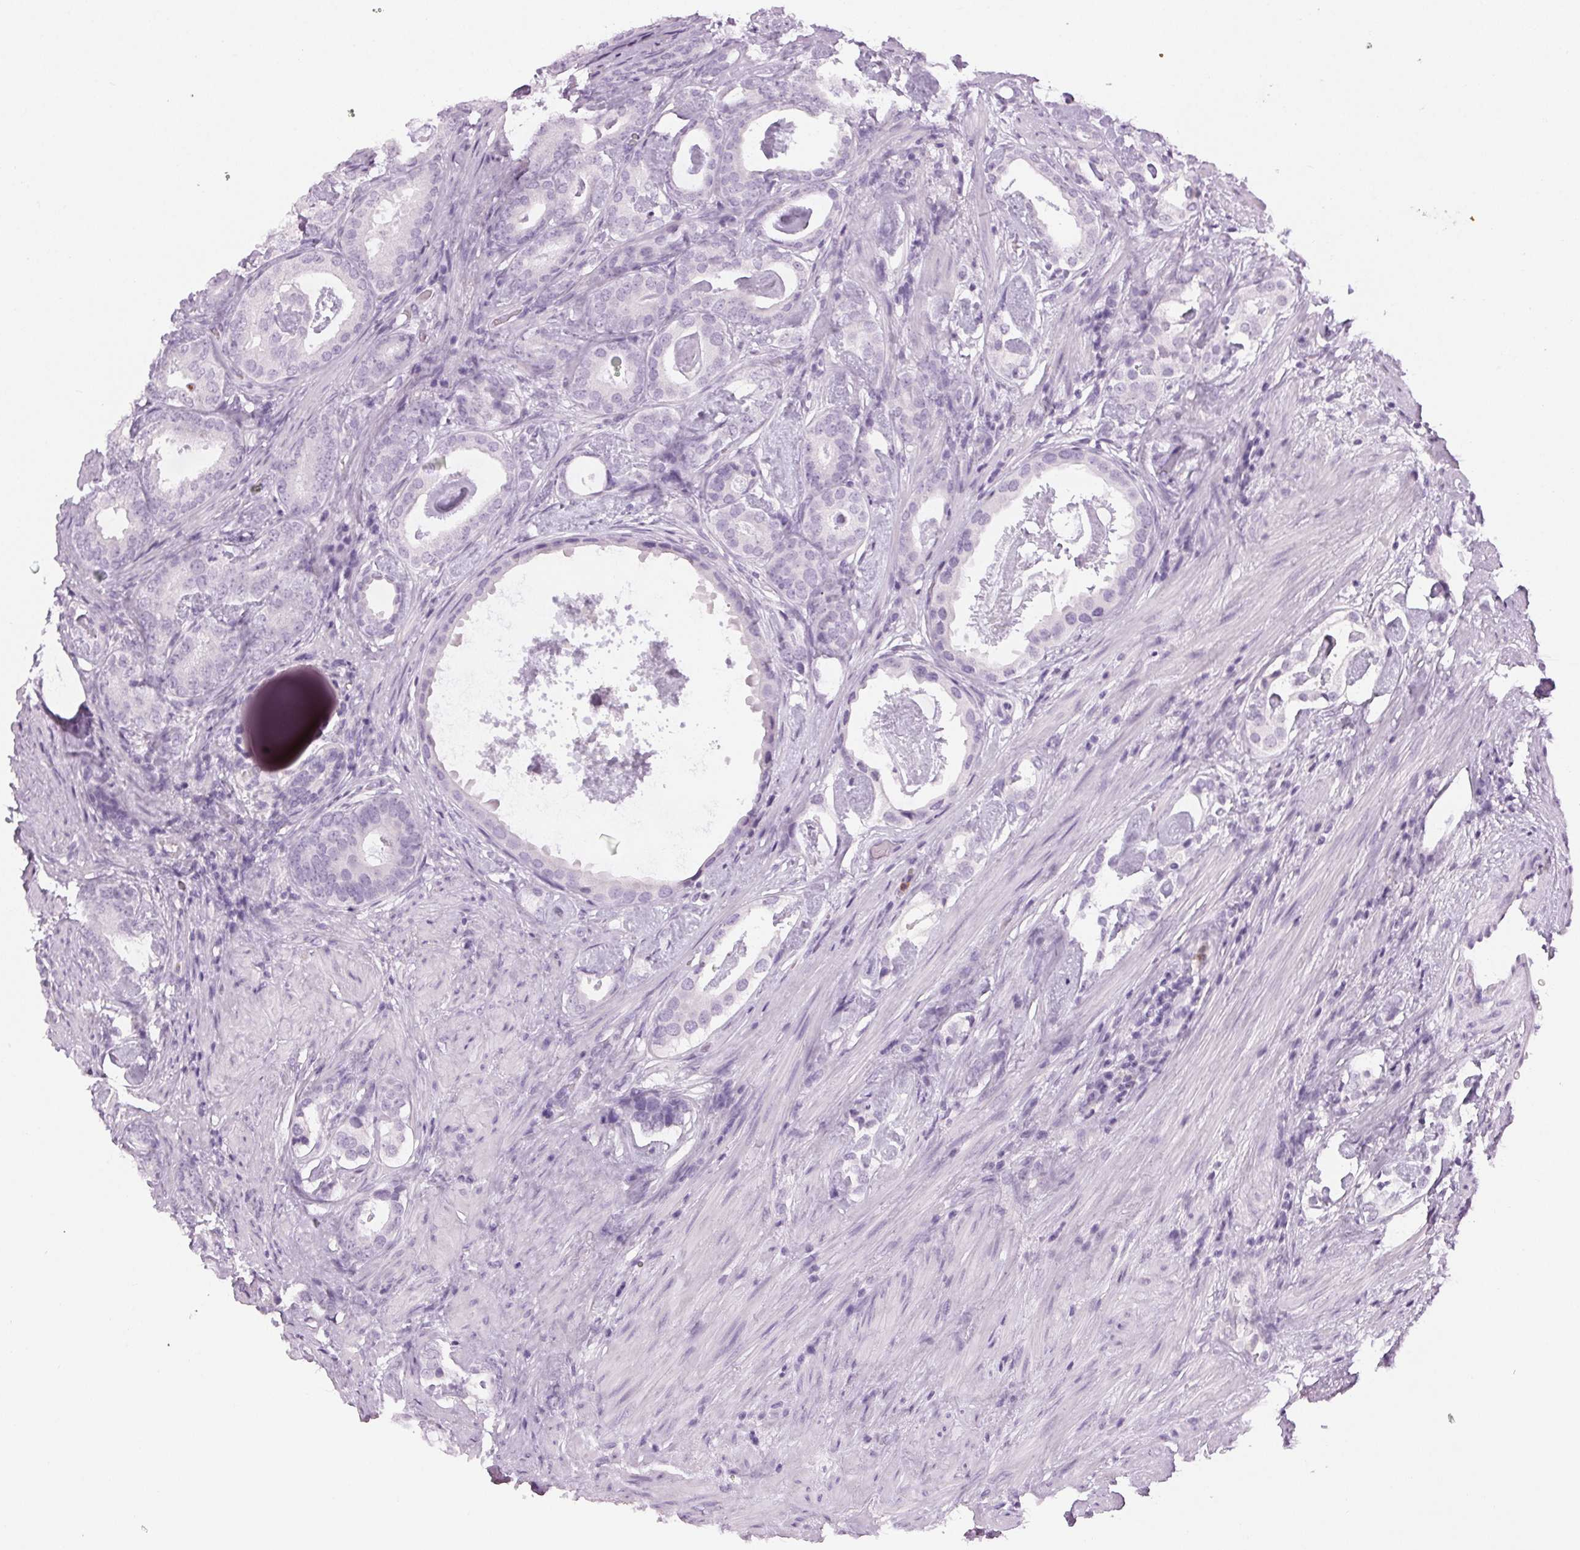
{"staining": {"intensity": "negative", "quantity": "none", "location": "none"}, "tissue": "prostate cancer", "cell_type": "Tumor cells", "image_type": "cancer", "snomed": [{"axis": "morphology", "description": "Adenocarcinoma, Low grade"}, {"axis": "topography", "description": "Prostate and seminal vesicle, NOS"}], "caption": "Histopathology image shows no protein positivity in tumor cells of adenocarcinoma (low-grade) (prostate) tissue. The staining is performed using DAB (3,3'-diaminobenzidine) brown chromogen with nuclei counter-stained in using hematoxylin.", "gene": "MPO", "patient": {"sex": "male", "age": 71}}